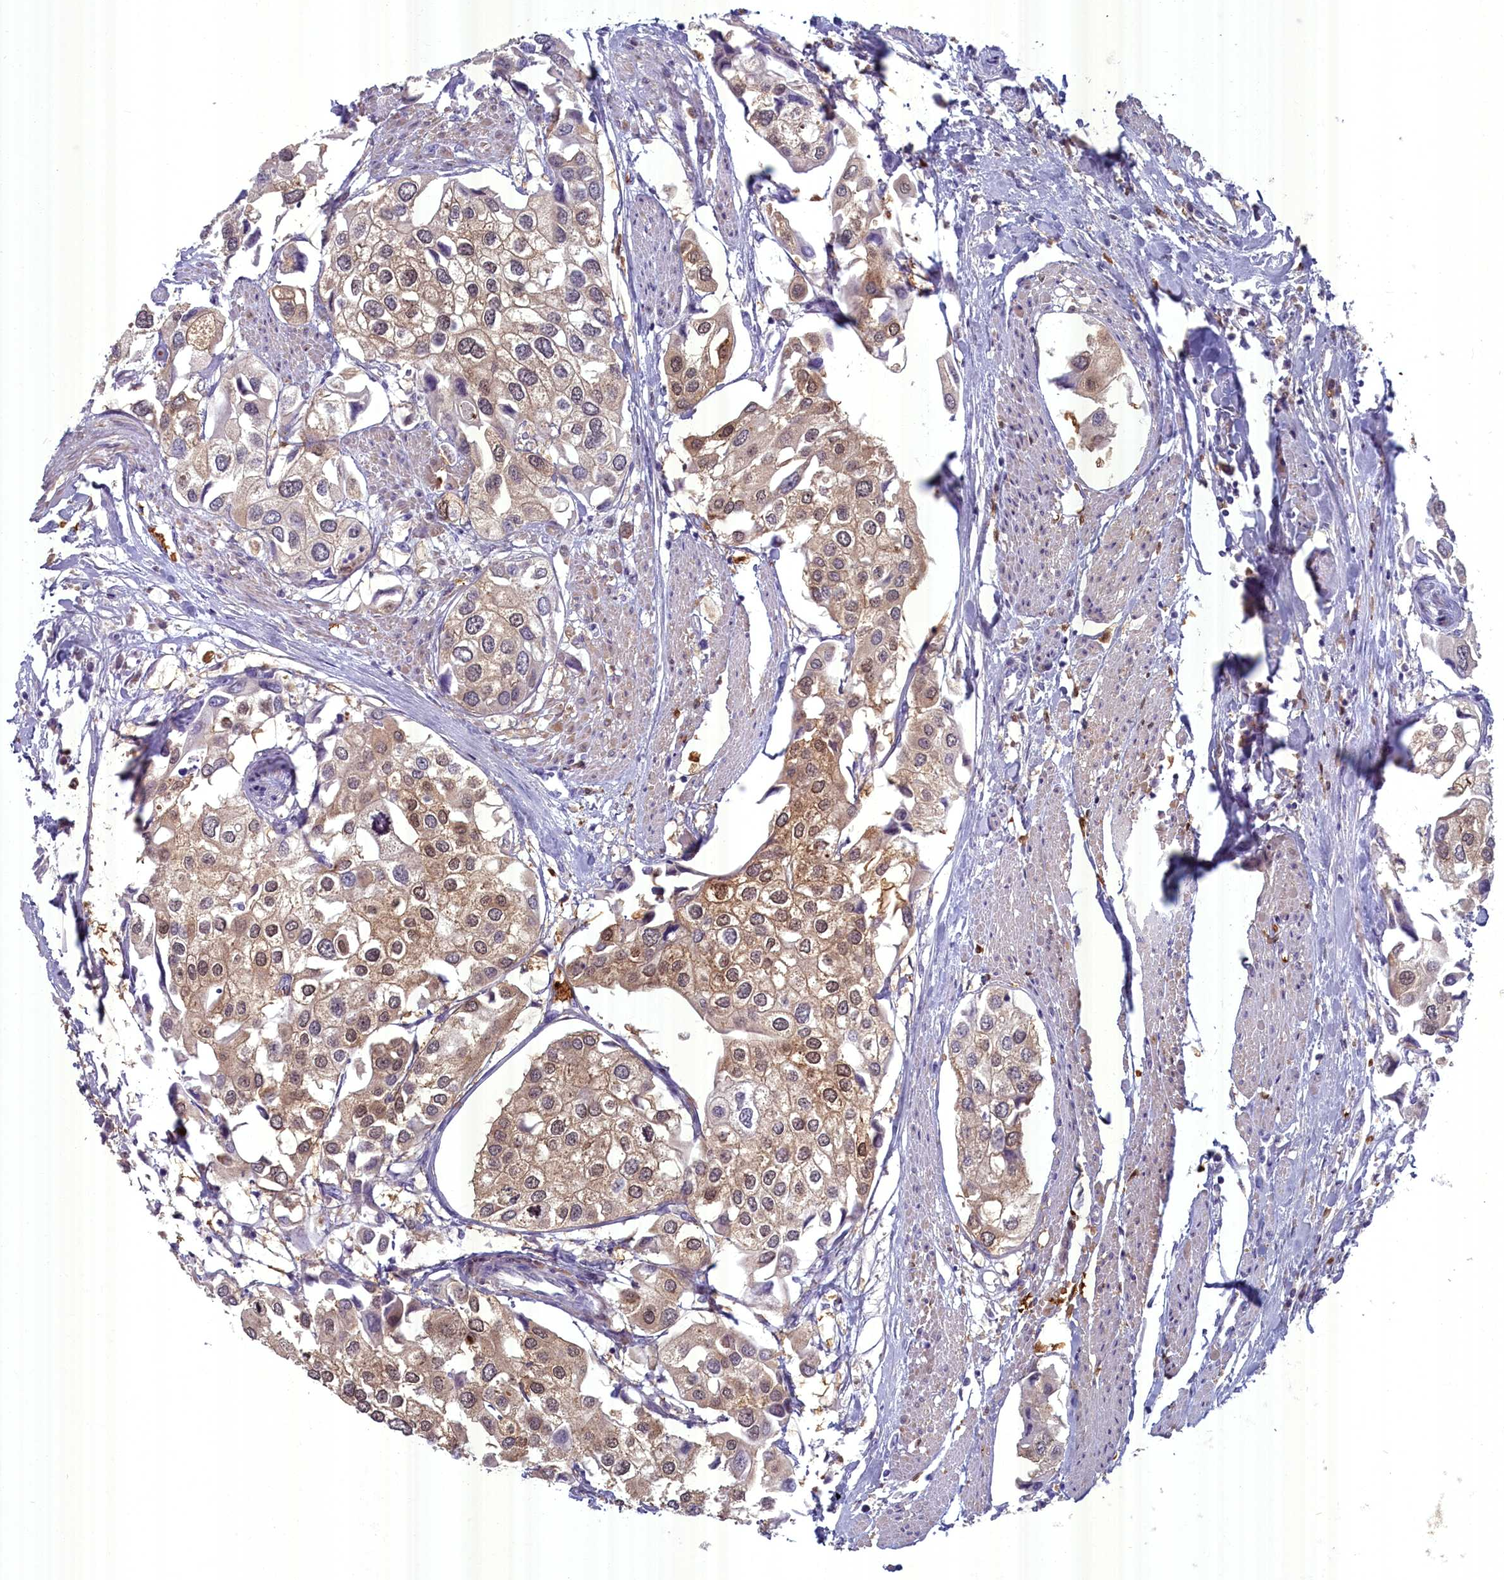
{"staining": {"intensity": "weak", "quantity": "25%-75%", "location": "cytoplasmic/membranous"}, "tissue": "urothelial cancer", "cell_type": "Tumor cells", "image_type": "cancer", "snomed": [{"axis": "morphology", "description": "Urothelial carcinoma, High grade"}, {"axis": "topography", "description": "Urinary bladder"}], "caption": "Tumor cells reveal low levels of weak cytoplasmic/membranous expression in approximately 25%-75% of cells in urothelial cancer.", "gene": "BLVRB", "patient": {"sex": "male", "age": 64}}